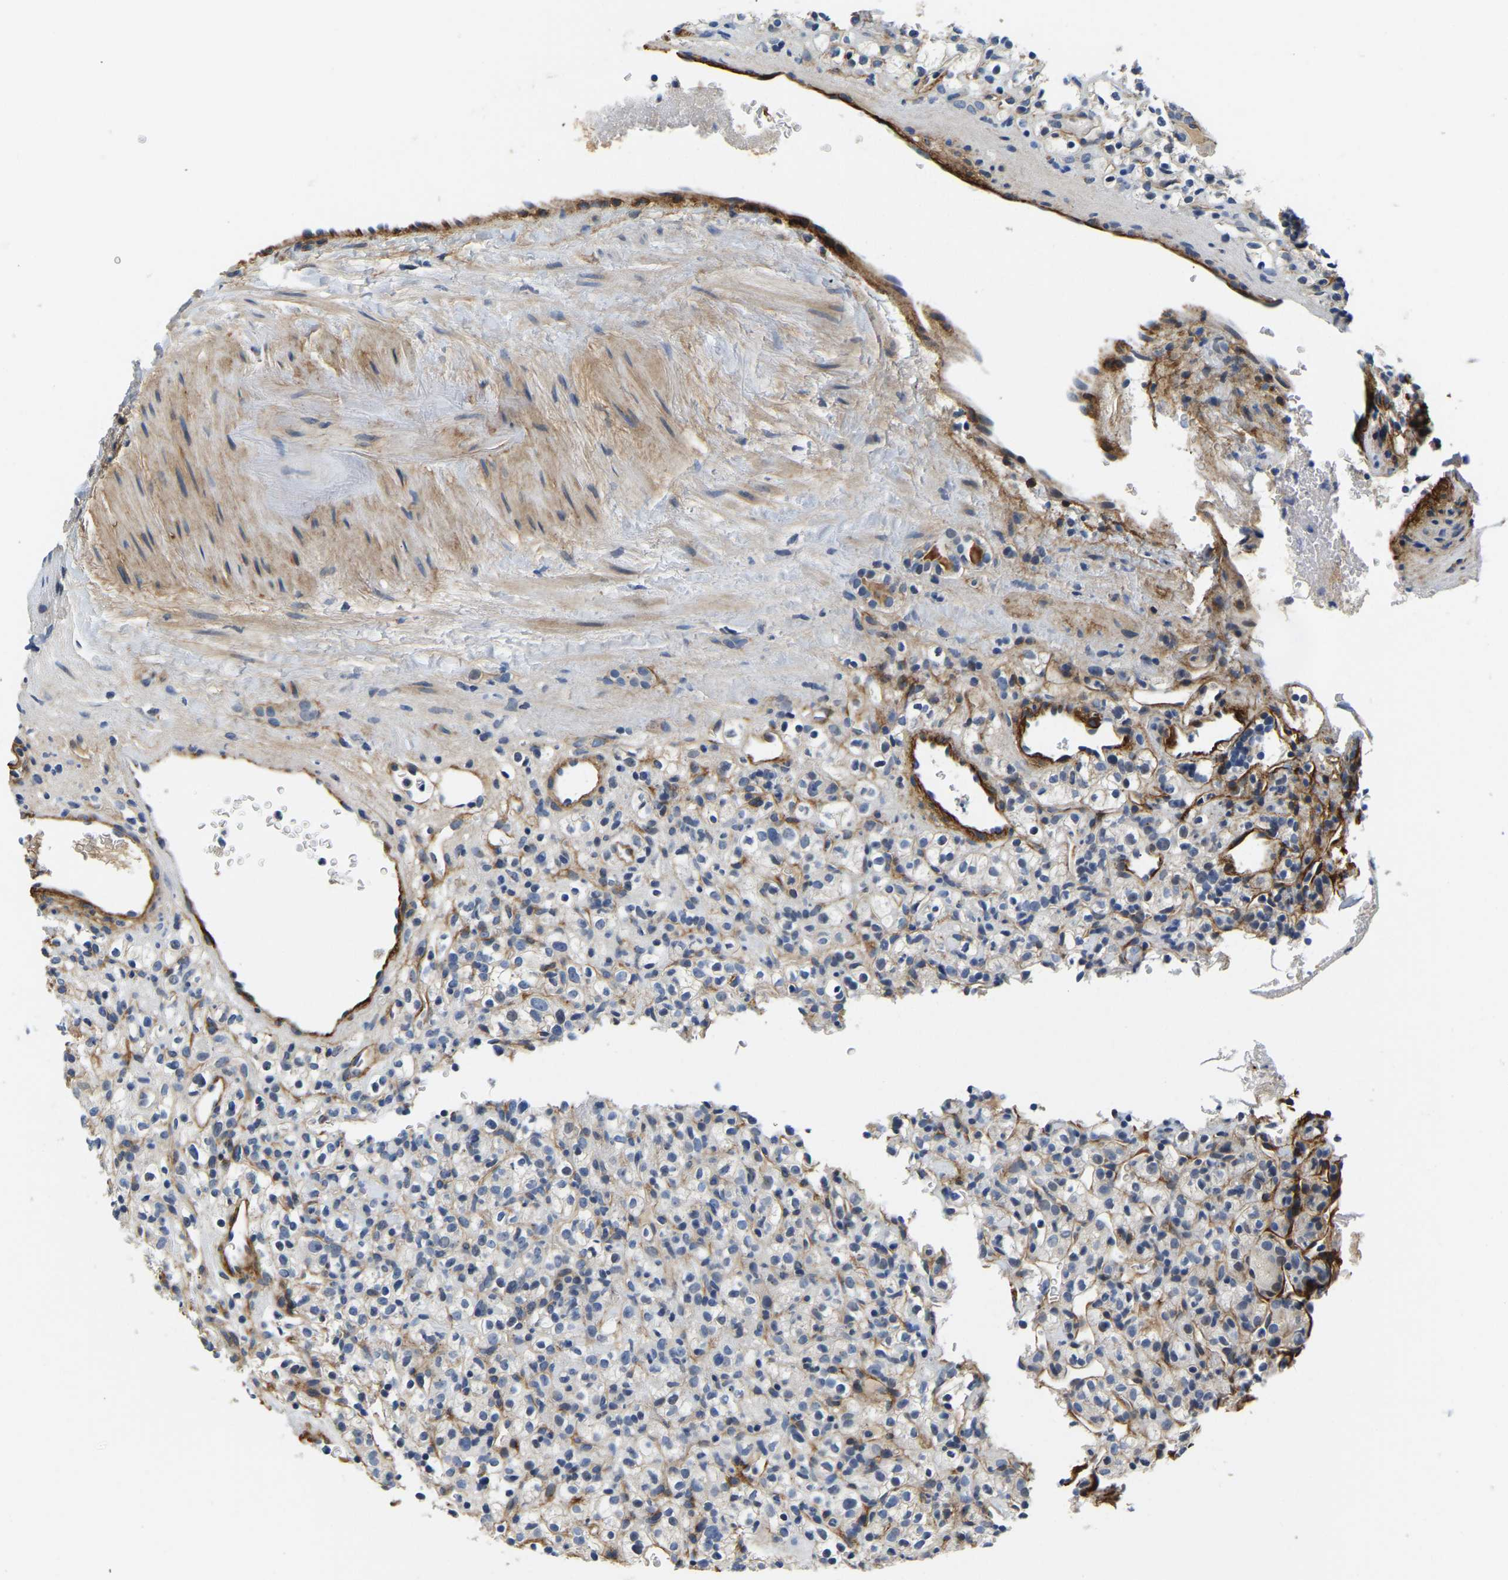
{"staining": {"intensity": "negative", "quantity": "none", "location": "none"}, "tissue": "renal cancer", "cell_type": "Tumor cells", "image_type": "cancer", "snomed": [{"axis": "morphology", "description": "Normal tissue, NOS"}, {"axis": "morphology", "description": "Adenocarcinoma, NOS"}, {"axis": "topography", "description": "Kidney"}], "caption": "Histopathology image shows no significant protein expression in tumor cells of renal cancer.", "gene": "LIAS", "patient": {"sex": "female", "age": 72}}